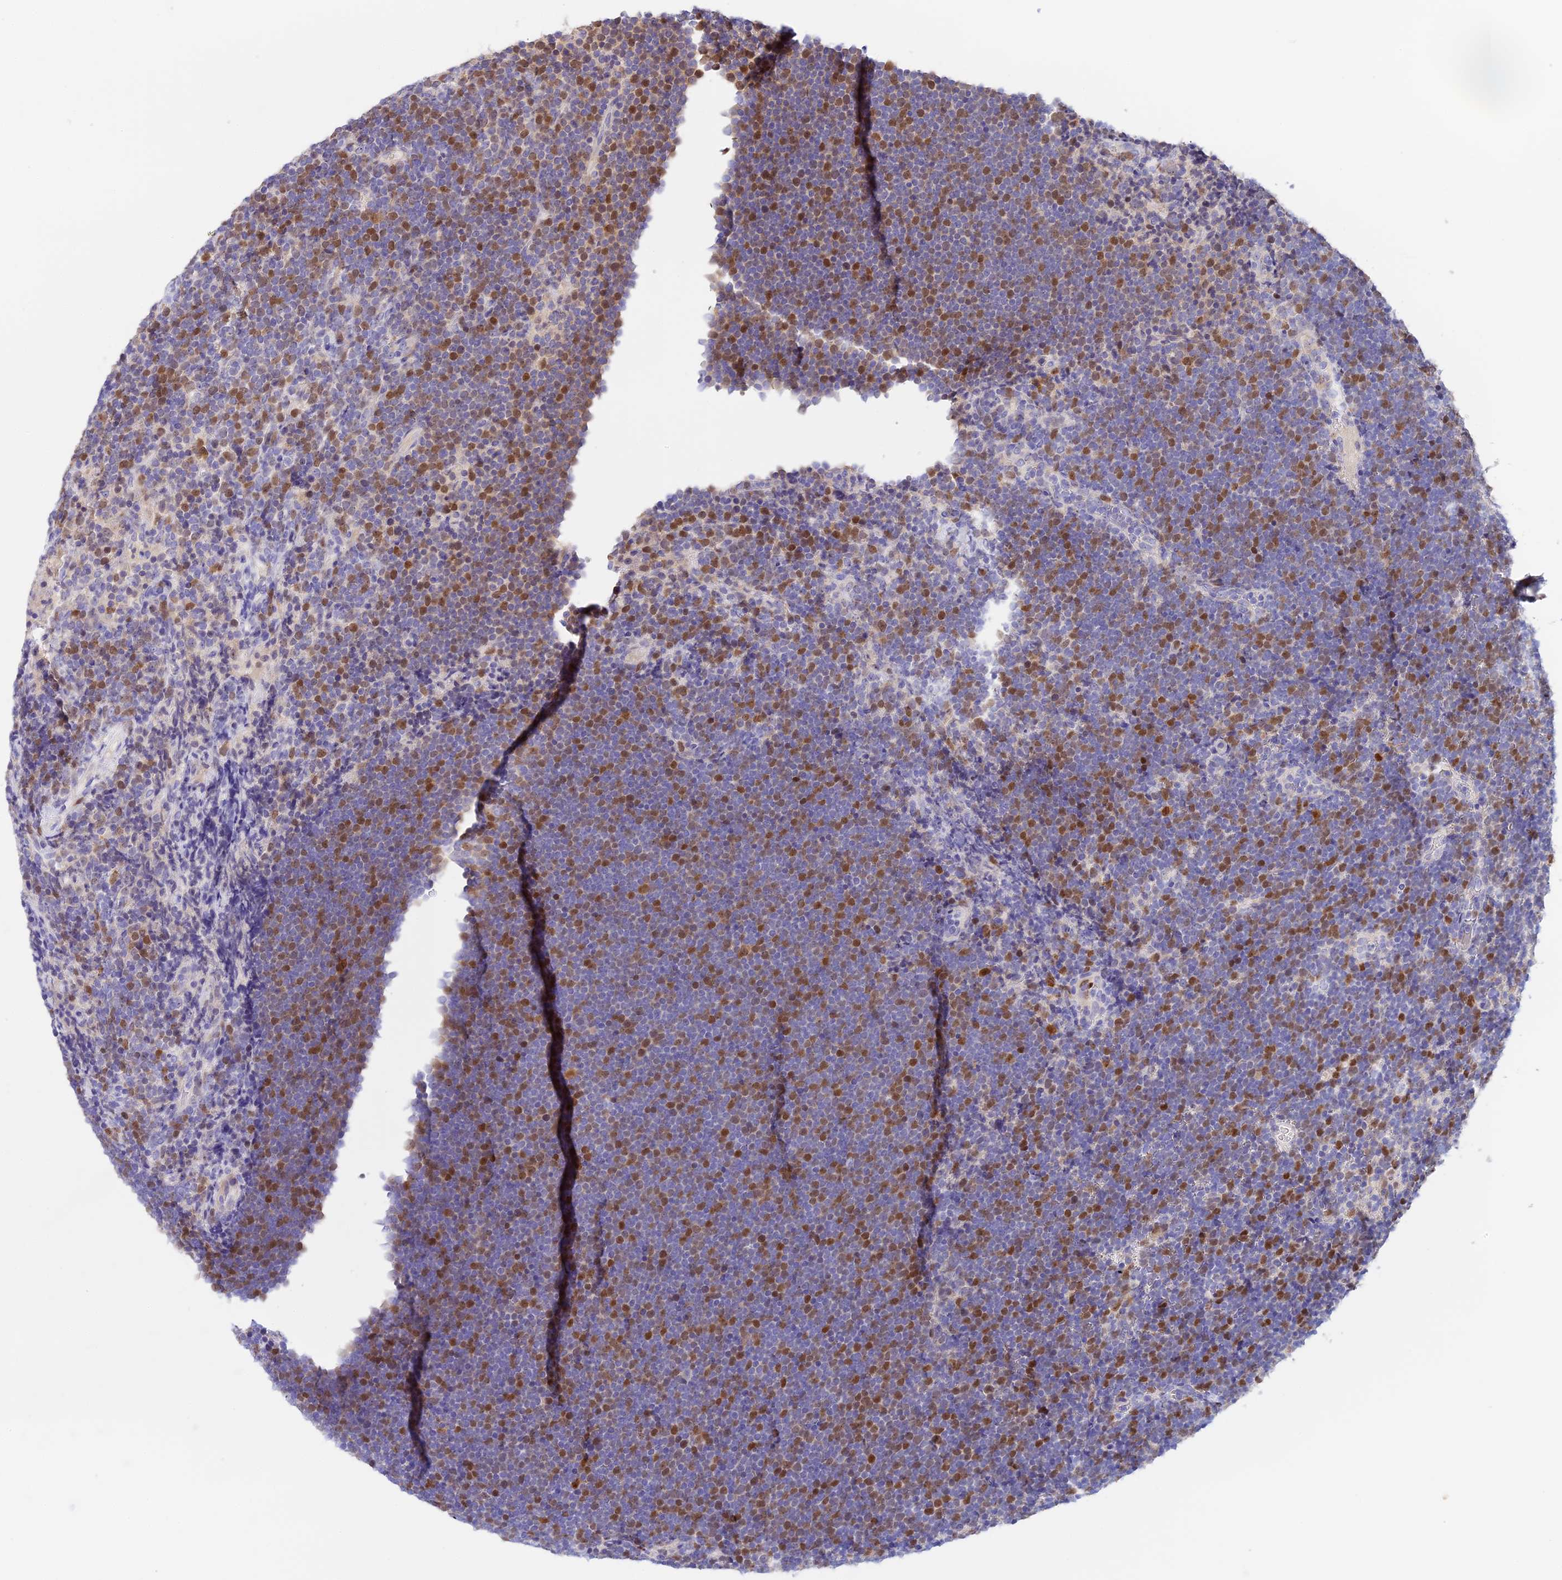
{"staining": {"intensity": "moderate", "quantity": "25%-75%", "location": "nuclear"}, "tissue": "lymphoma", "cell_type": "Tumor cells", "image_type": "cancer", "snomed": [{"axis": "morphology", "description": "Malignant lymphoma, non-Hodgkin's type, High grade"}, {"axis": "topography", "description": "Lymph node"}], "caption": "An IHC histopathology image of tumor tissue is shown. Protein staining in brown labels moderate nuclear positivity in lymphoma within tumor cells.", "gene": "RAD51", "patient": {"sex": "male", "age": 13}}